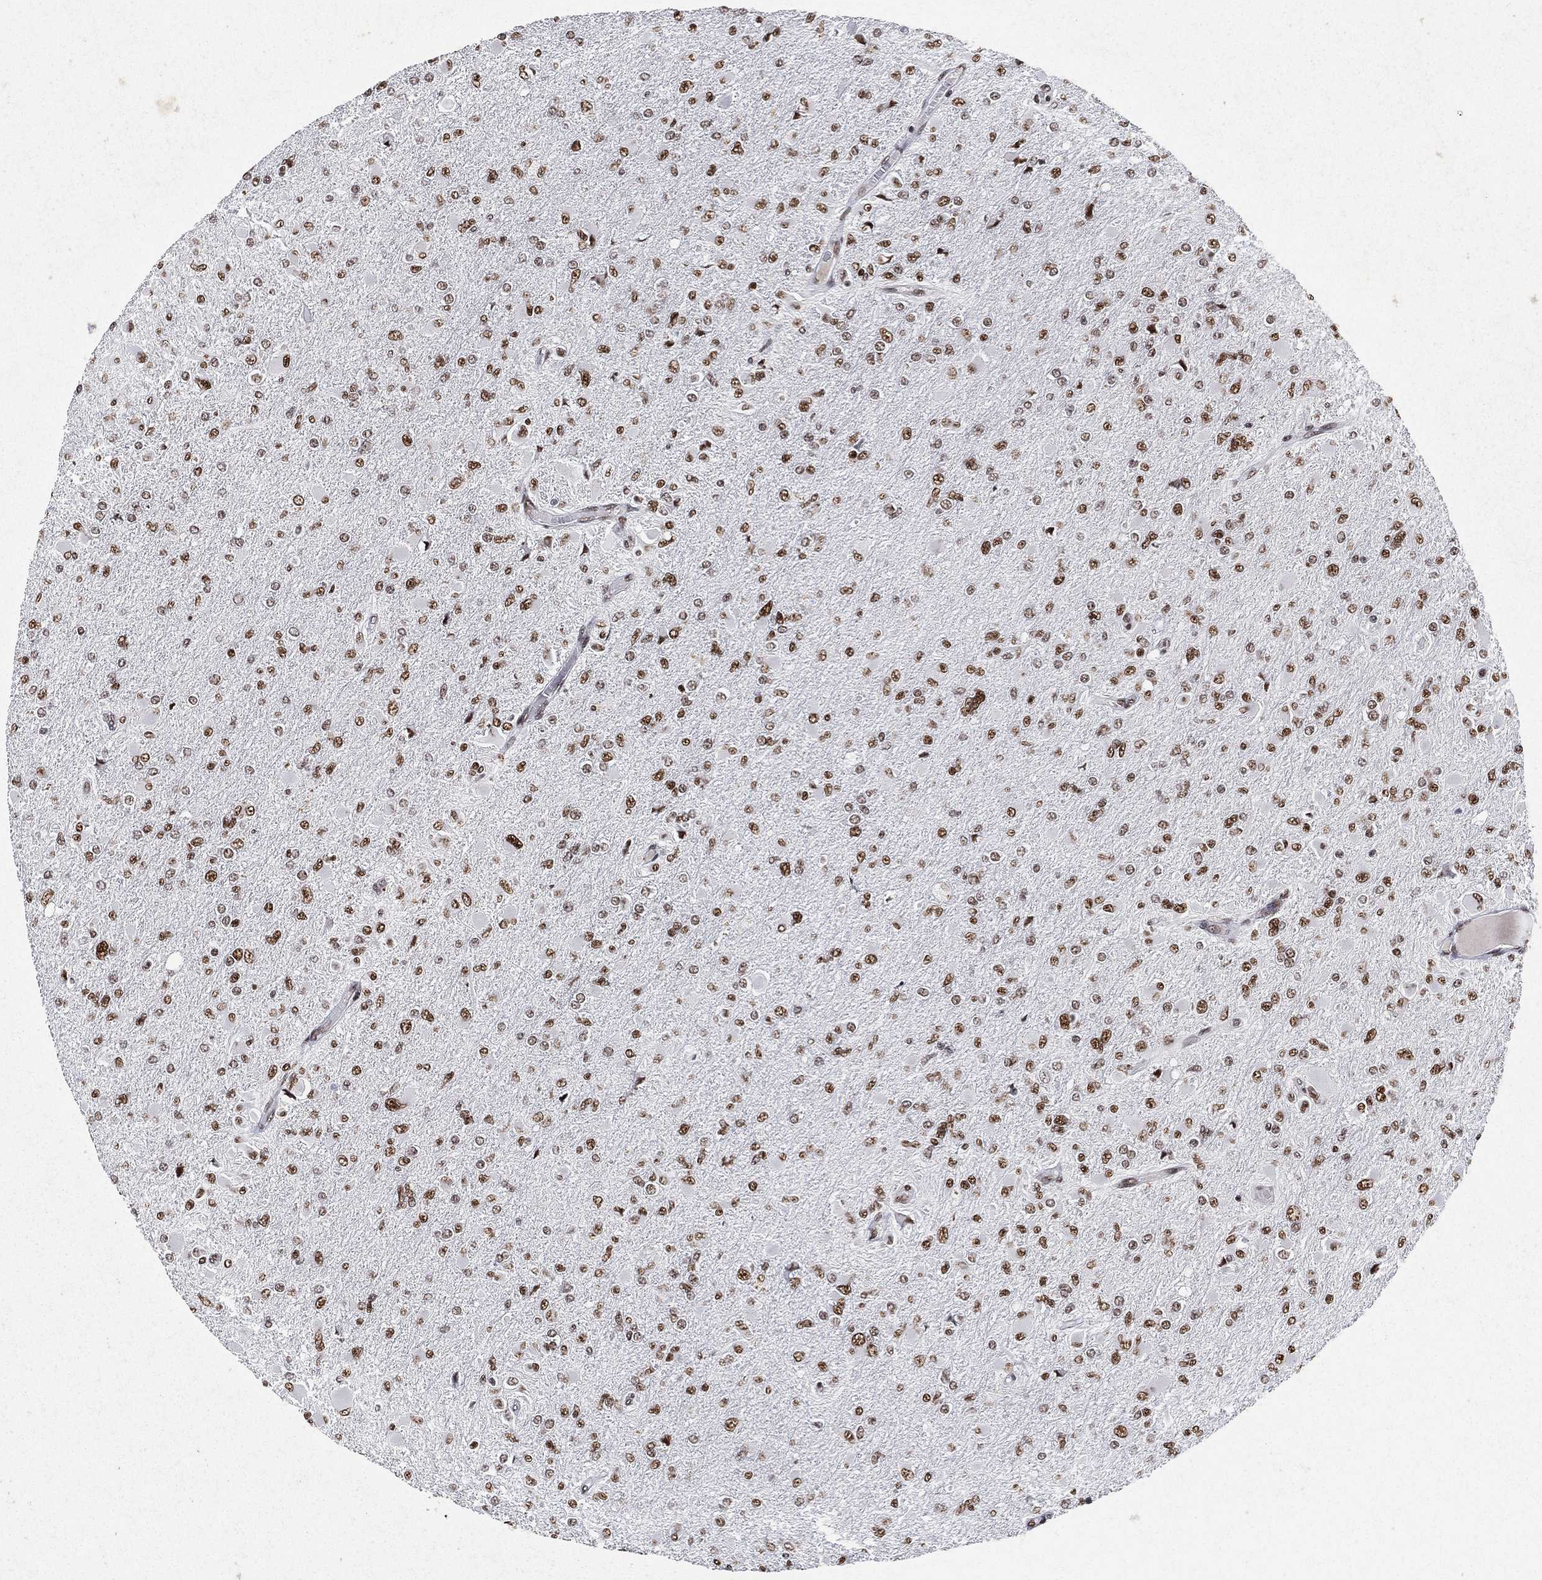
{"staining": {"intensity": "strong", "quantity": ">75%", "location": "nuclear"}, "tissue": "glioma", "cell_type": "Tumor cells", "image_type": "cancer", "snomed": [{"axis": "morphology", "description": "Glioma, malignant, High grade"}, {"axis": "topography", "description": "Cerebral cortex"}], "caption": "Immunohistochemical staining of glioma displays strong nuclear protein expression in about >75% of tumor cells.", "gene": "DDX27", "patient": {"sex": "female", "age": 36}}